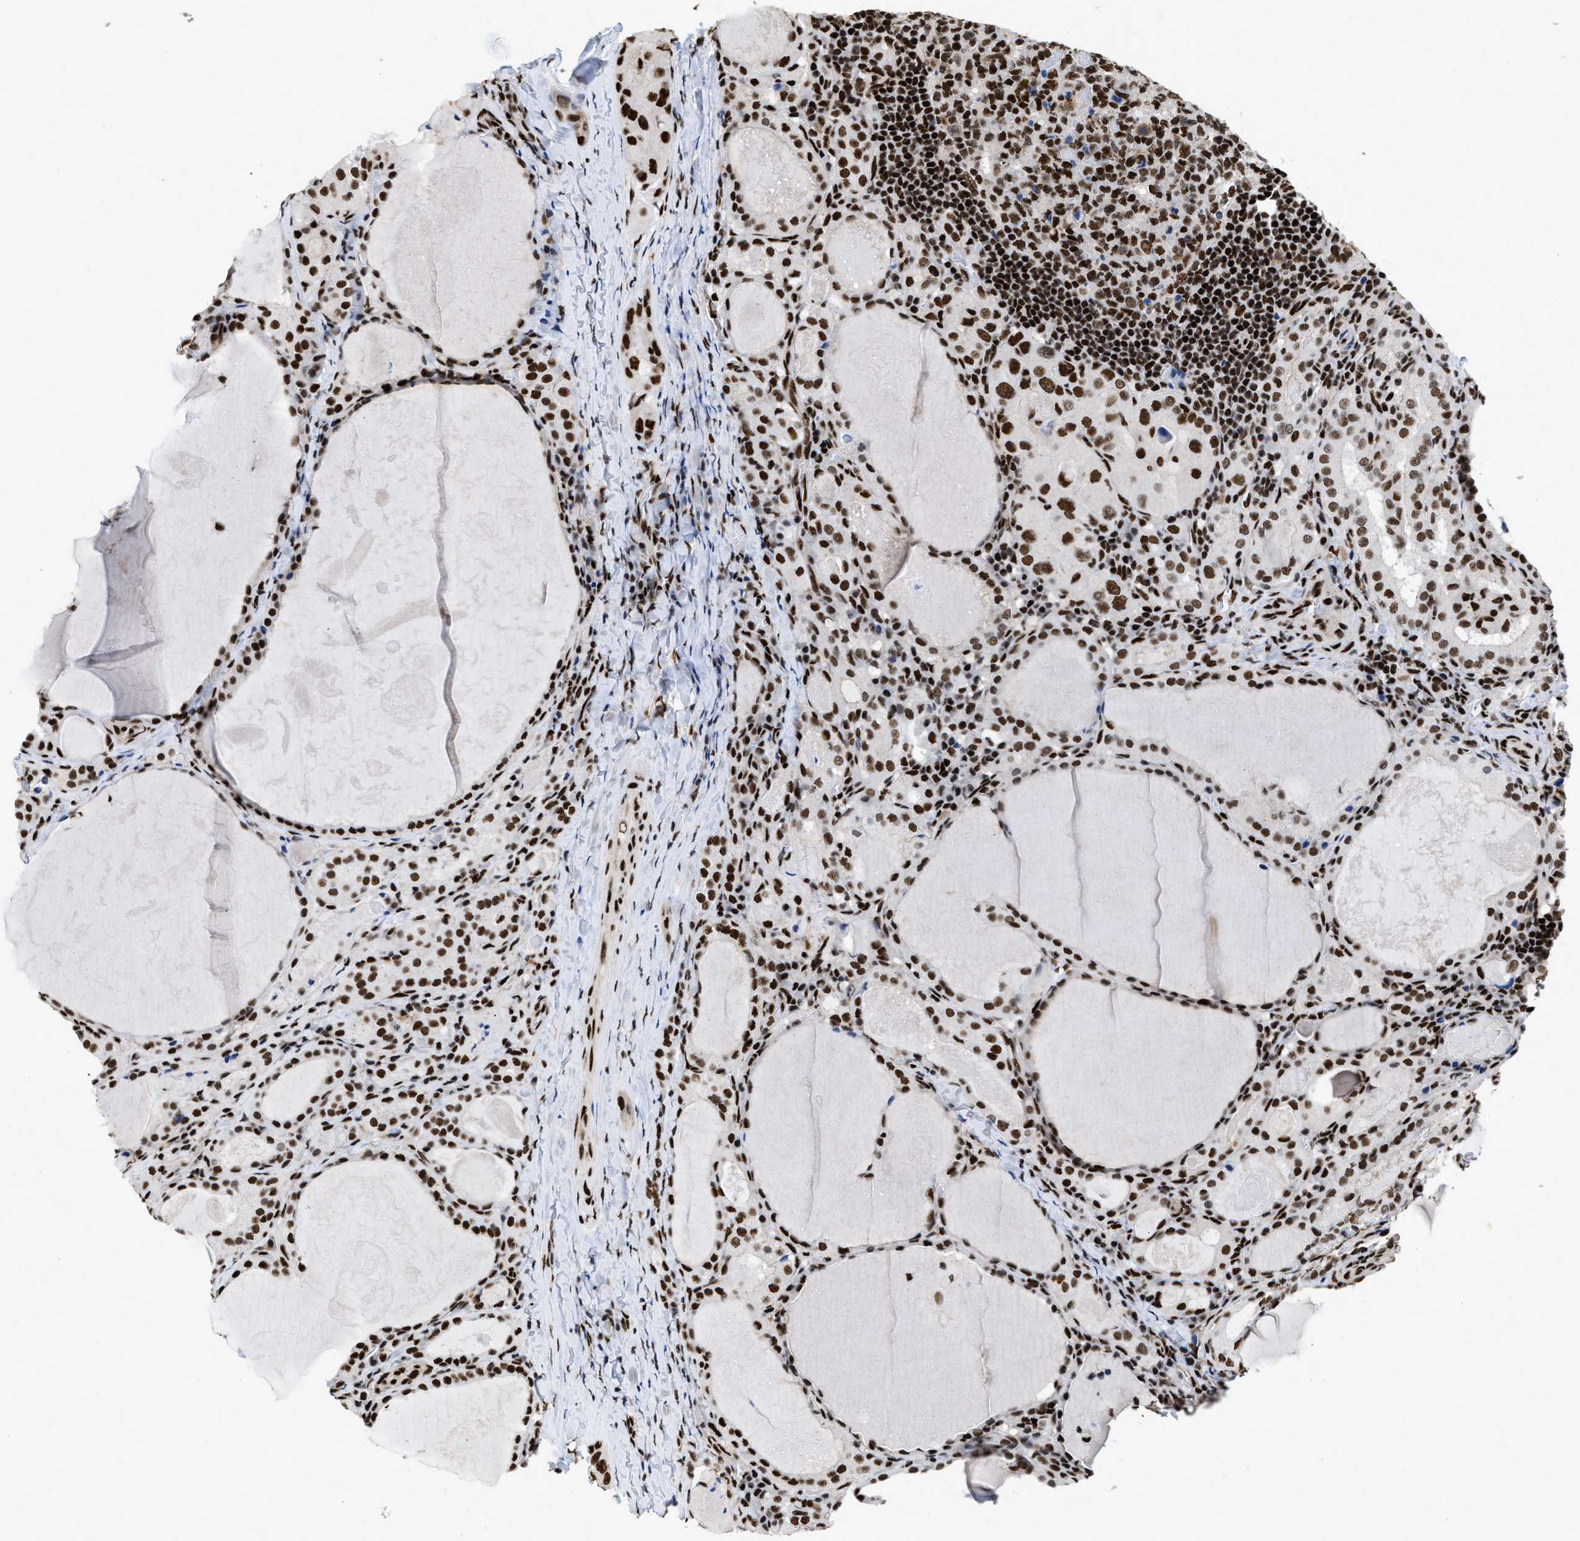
{"staining": {"intensity": "strong", "quantity": ">75%", "location": "nuclear"}, "tissue": "thyroid cancer", "cell_type": "Tumor cells", "image_type": "cancer", "snomed": [{"axis": "morphology", "description": "Papillary adenocarcinoma, NOS"}, {"axis": "topography", "description": "Thyroid gland"}], "caption": "A histopathology image showing strong nuclear positivity in about >75% of tumor cells in papillary adenocarcinoma (thyroid), as visualized by brown immunohistochemical staining.", "gene": "CREB1", "patient": {"sex": "female", "age": 42}}